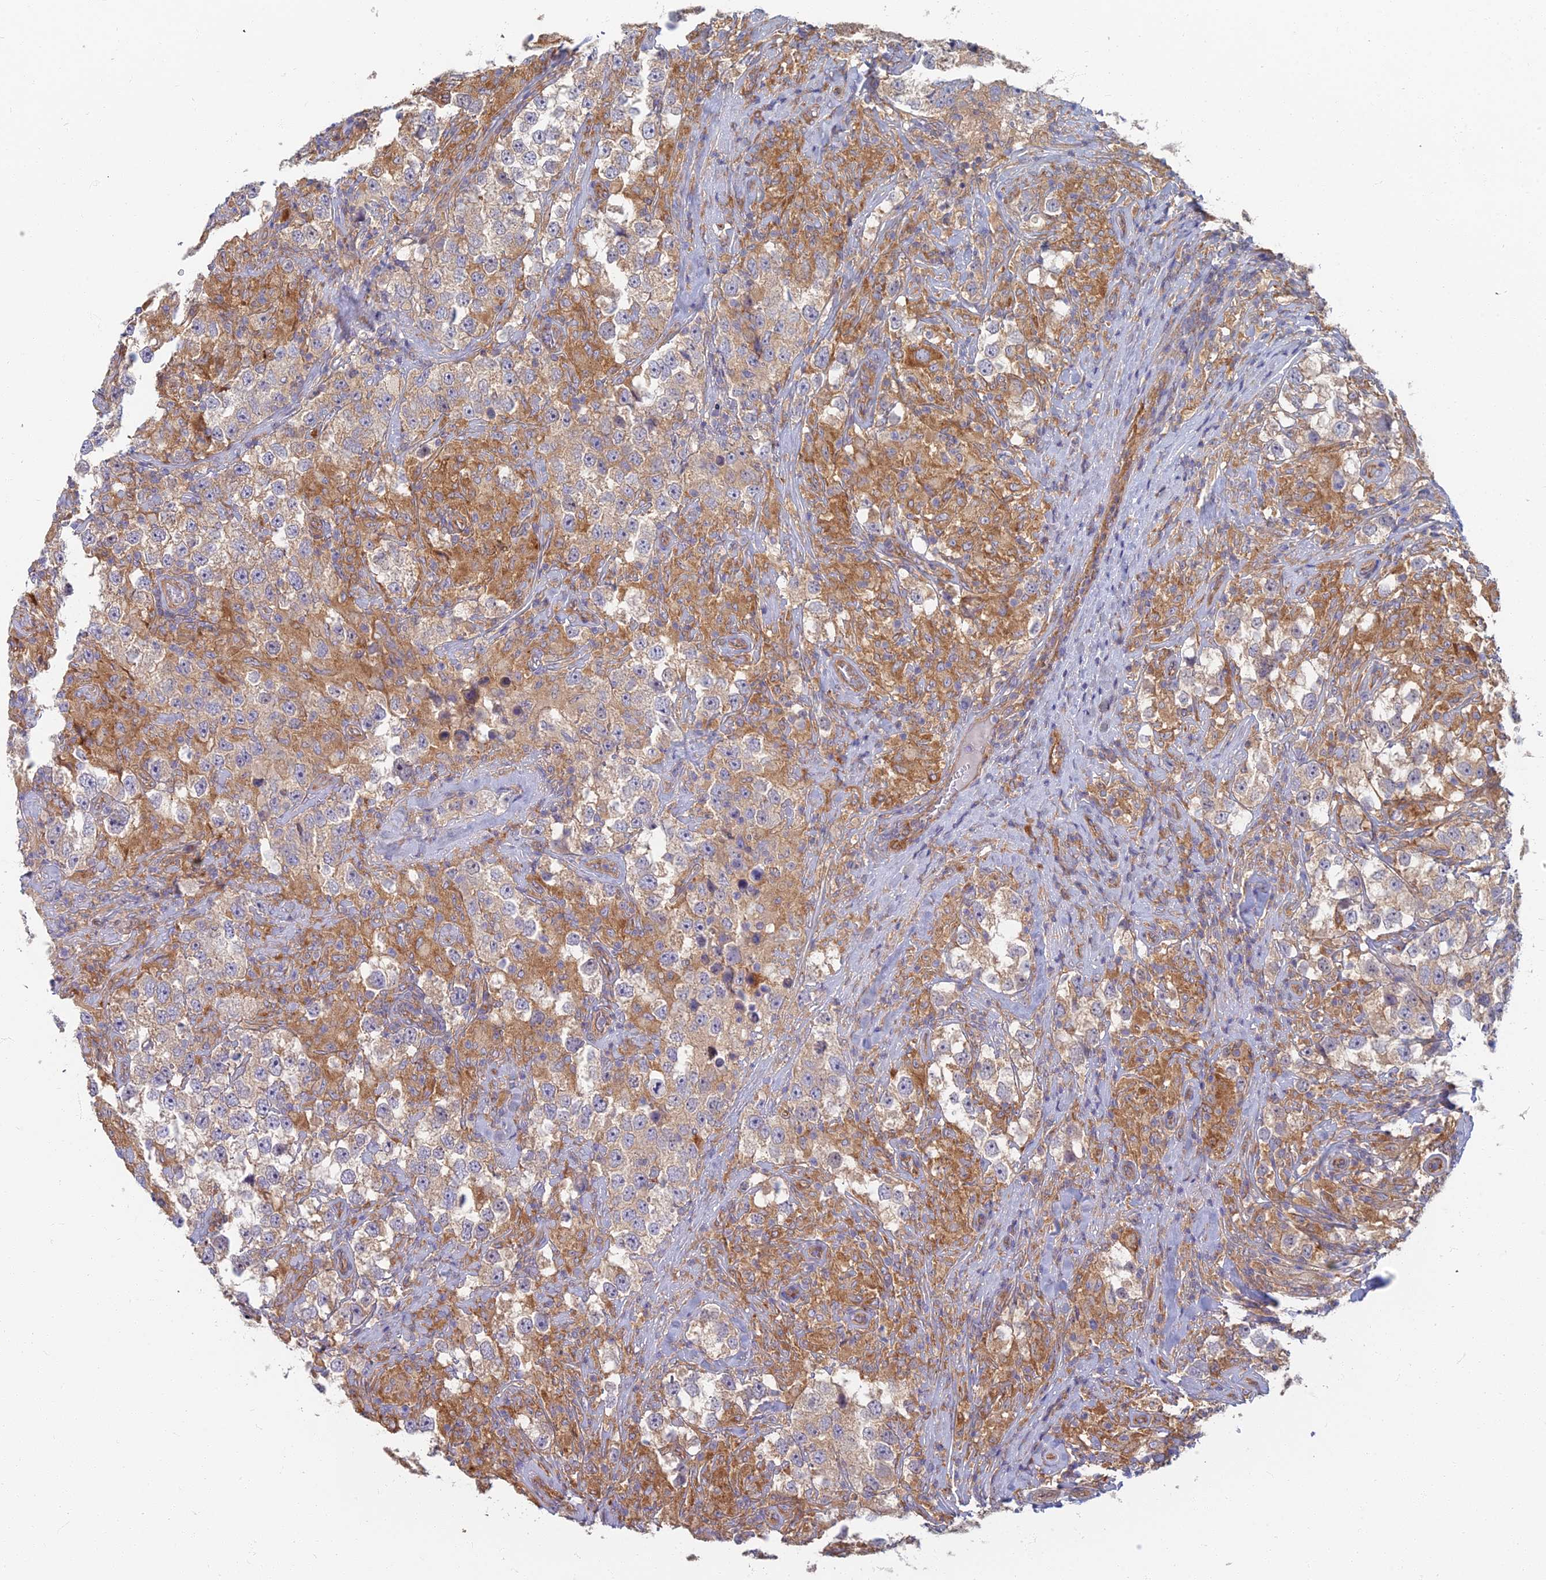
{"staining": {"intensity": "weak", "quantity": "25%-75%", "location": "cytoplasmic/membranous"}, "tissue": "testis cancer", "cell_type": "Tumor cells", "image_type": "cancer", "snomed": [{"axis": "morphology", "description": "Seminoma, NOS"}, {"axis": "topography", "description": "Testis"}], "caption": "IHC micrograph of neoplastic tissue: human testis cancer stained using immunohistochemistry displays low levels of weak protein expression localized specifically in the cytoplasmic/membranous of tumor cells, appearing as a cytoplasmic/membranous brown color.", "gene": "RBSN", "patient": {"sex": "male", "age": 46}}